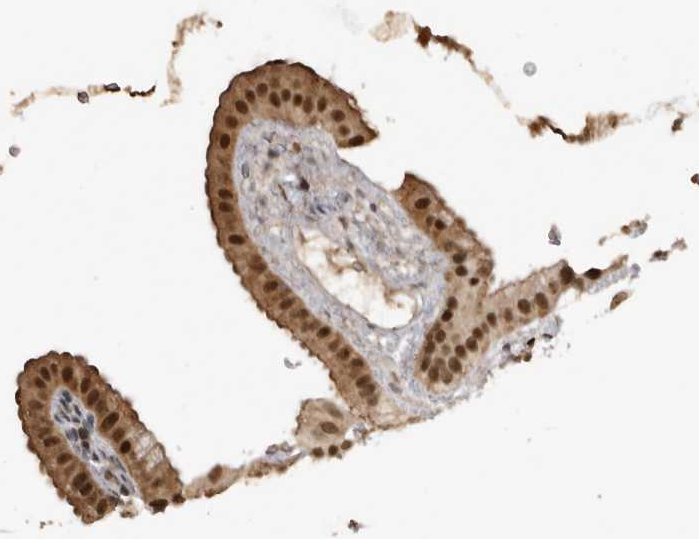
{"staining": {"intensity": "strong", "quantity": ">75%", "location": "cytoplasmic/membranous,nuclear"}, "tissue": "gallbladder", "cell_type": "Glandular cells", "image_type": "normal", "snomed": [{"axis": "morphology", "description": "Normal tissue, NOS"}, {"axis": "topography", "description": "Gallbladder"}], "caption": "Strong cytoplasmic/membranous,nuclear protein positivity is identified in approximately >75% of glandular cells in gallbladder. (IHC, brightfield microscopy, high magnification).", "gene": "CBLL1", "patient": {"sex": "female", "age": 64}}